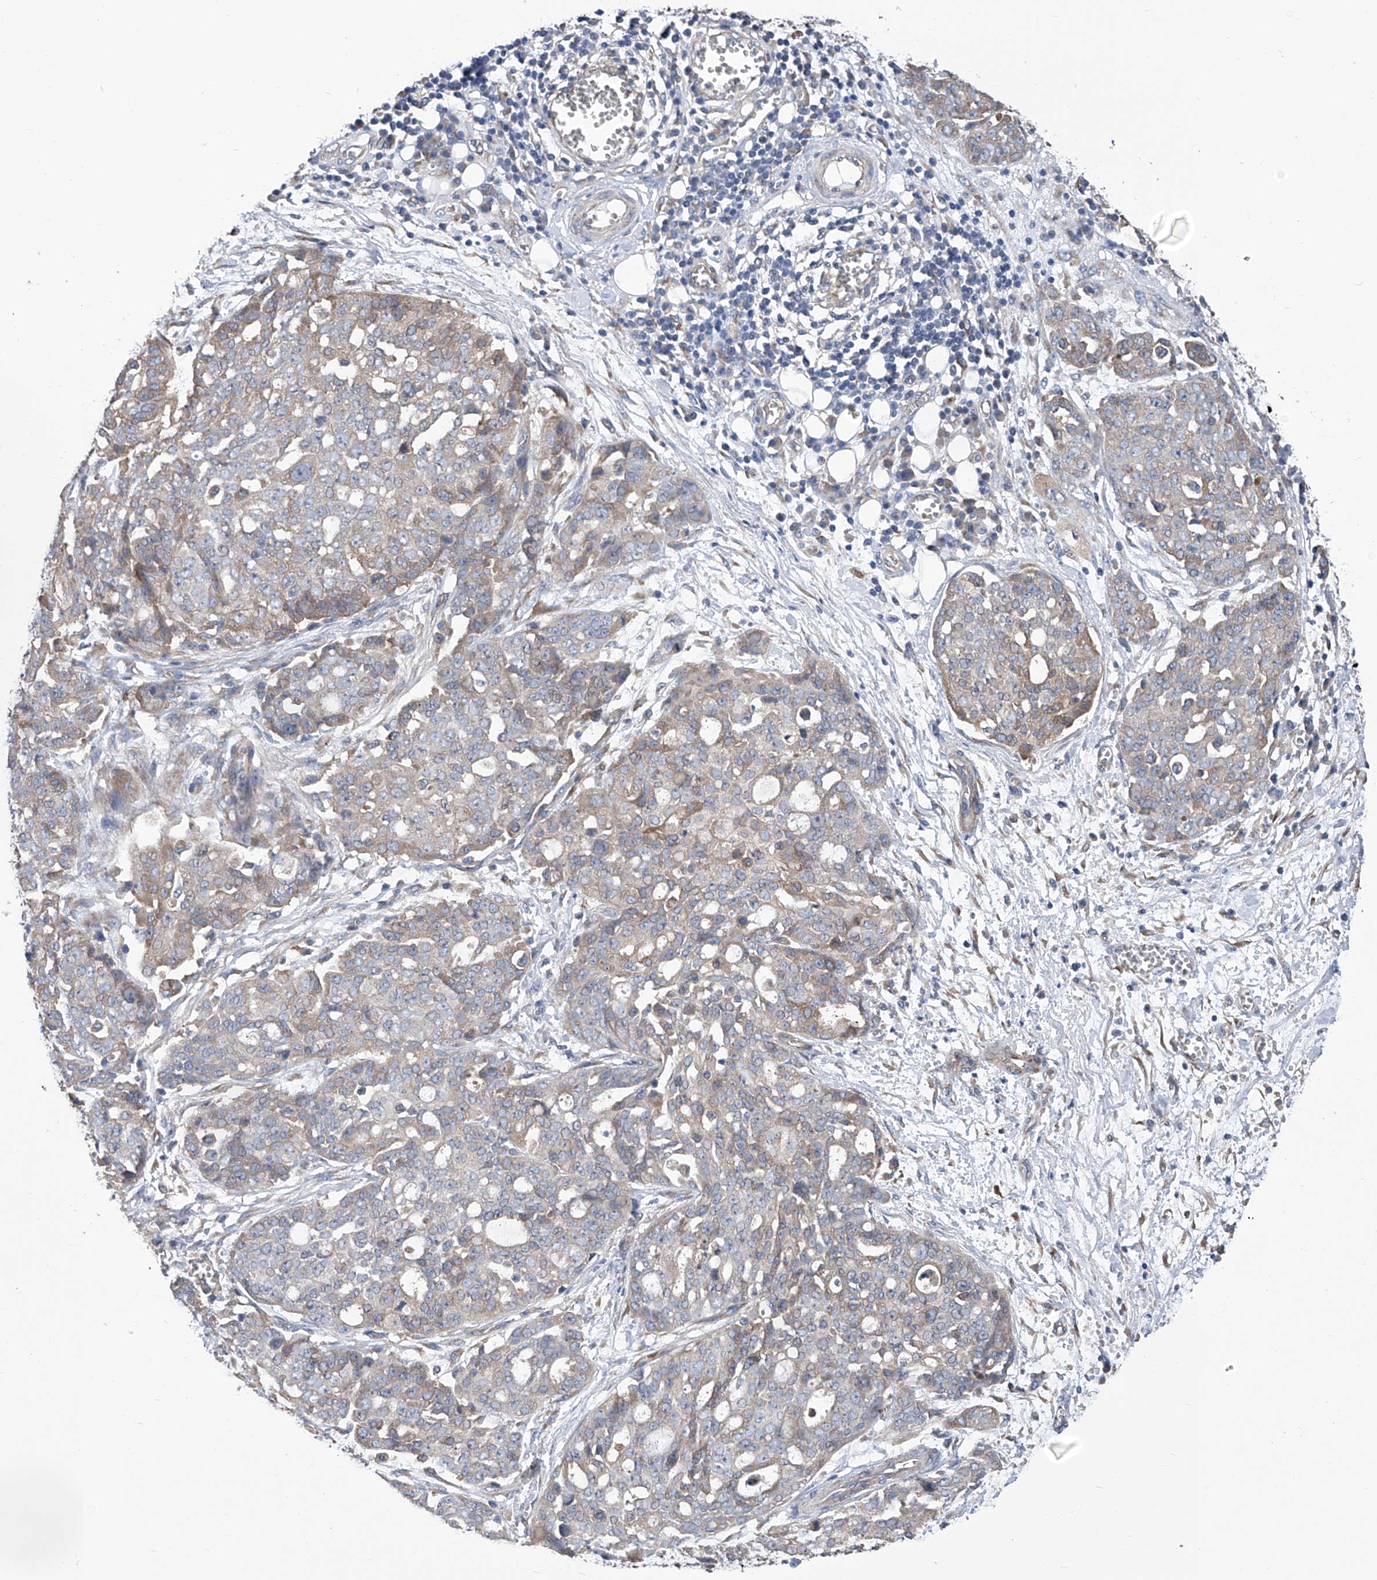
{"staining": {"intensity": "weak", "quantity": "25%-75%", "location": "cytoplasmic/membranous"}, "tissue": "ovarian cancer", "cell_type": "Tumor cells", "image_type": "cancer", "snomed": [{"axis": "morphology", "description": "Cystadenocarcinoma, serous, NOS"}, {"axis": "topography", "description": "Soft tissue"}, {"axis": "topography", "description": "Ovary"}], "caption": "Immunohistochemistry (DAB (3,3'-diaminobenzidine)) staining of human serous cystadenocarcinoma (ovarian) exhibits weak cytoplasmic/membranous protein expression in approximately 25%-75% of tumor cells. Nuclei are stained in blue.", "gene": "SMS", "patient": {"sex": "female", "age": 57}}